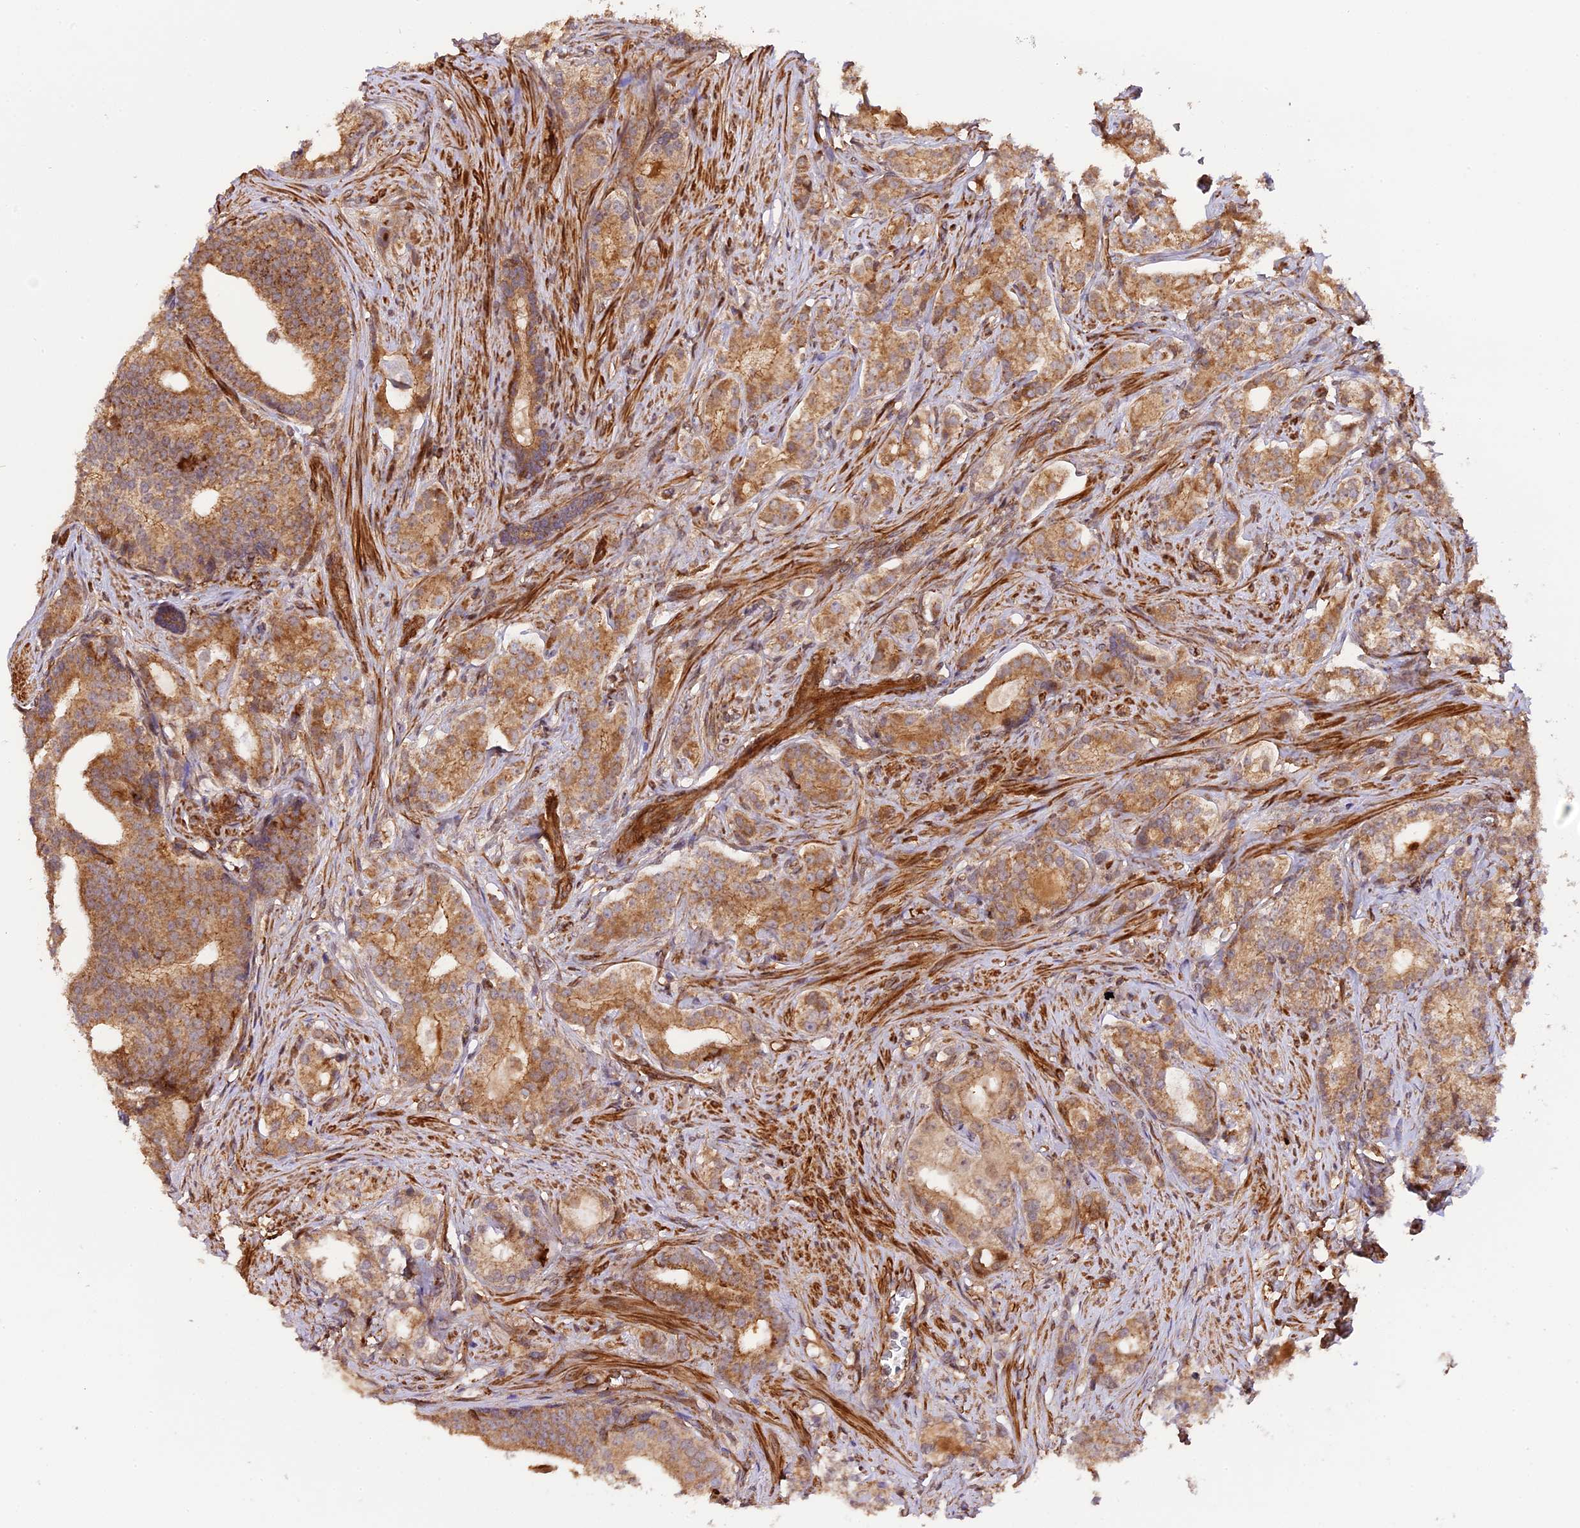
{"staining": {"intensity": "moderate", "quantity": ">75%", "location": "cytoplasmic/membranous"}, "tissue": "prostate cancer", "cell_type": "Tumor cells", "image_type": "cancer", "snomed": [{"axis": "morphology", "description": "Adenocarcinoma, Low grade"}, {"axis": "topography", "description": "Prostate"}], "caption": "Approximately >75% of tumor cells in human low-grade adenocarcinoma (prostate) show moderate cytoplasmic/membranous protein positivity as visualized by brown immunohistochemical staining.", "gene": "HERPUD1", "patient": {"sex": "male", "age": 71}}